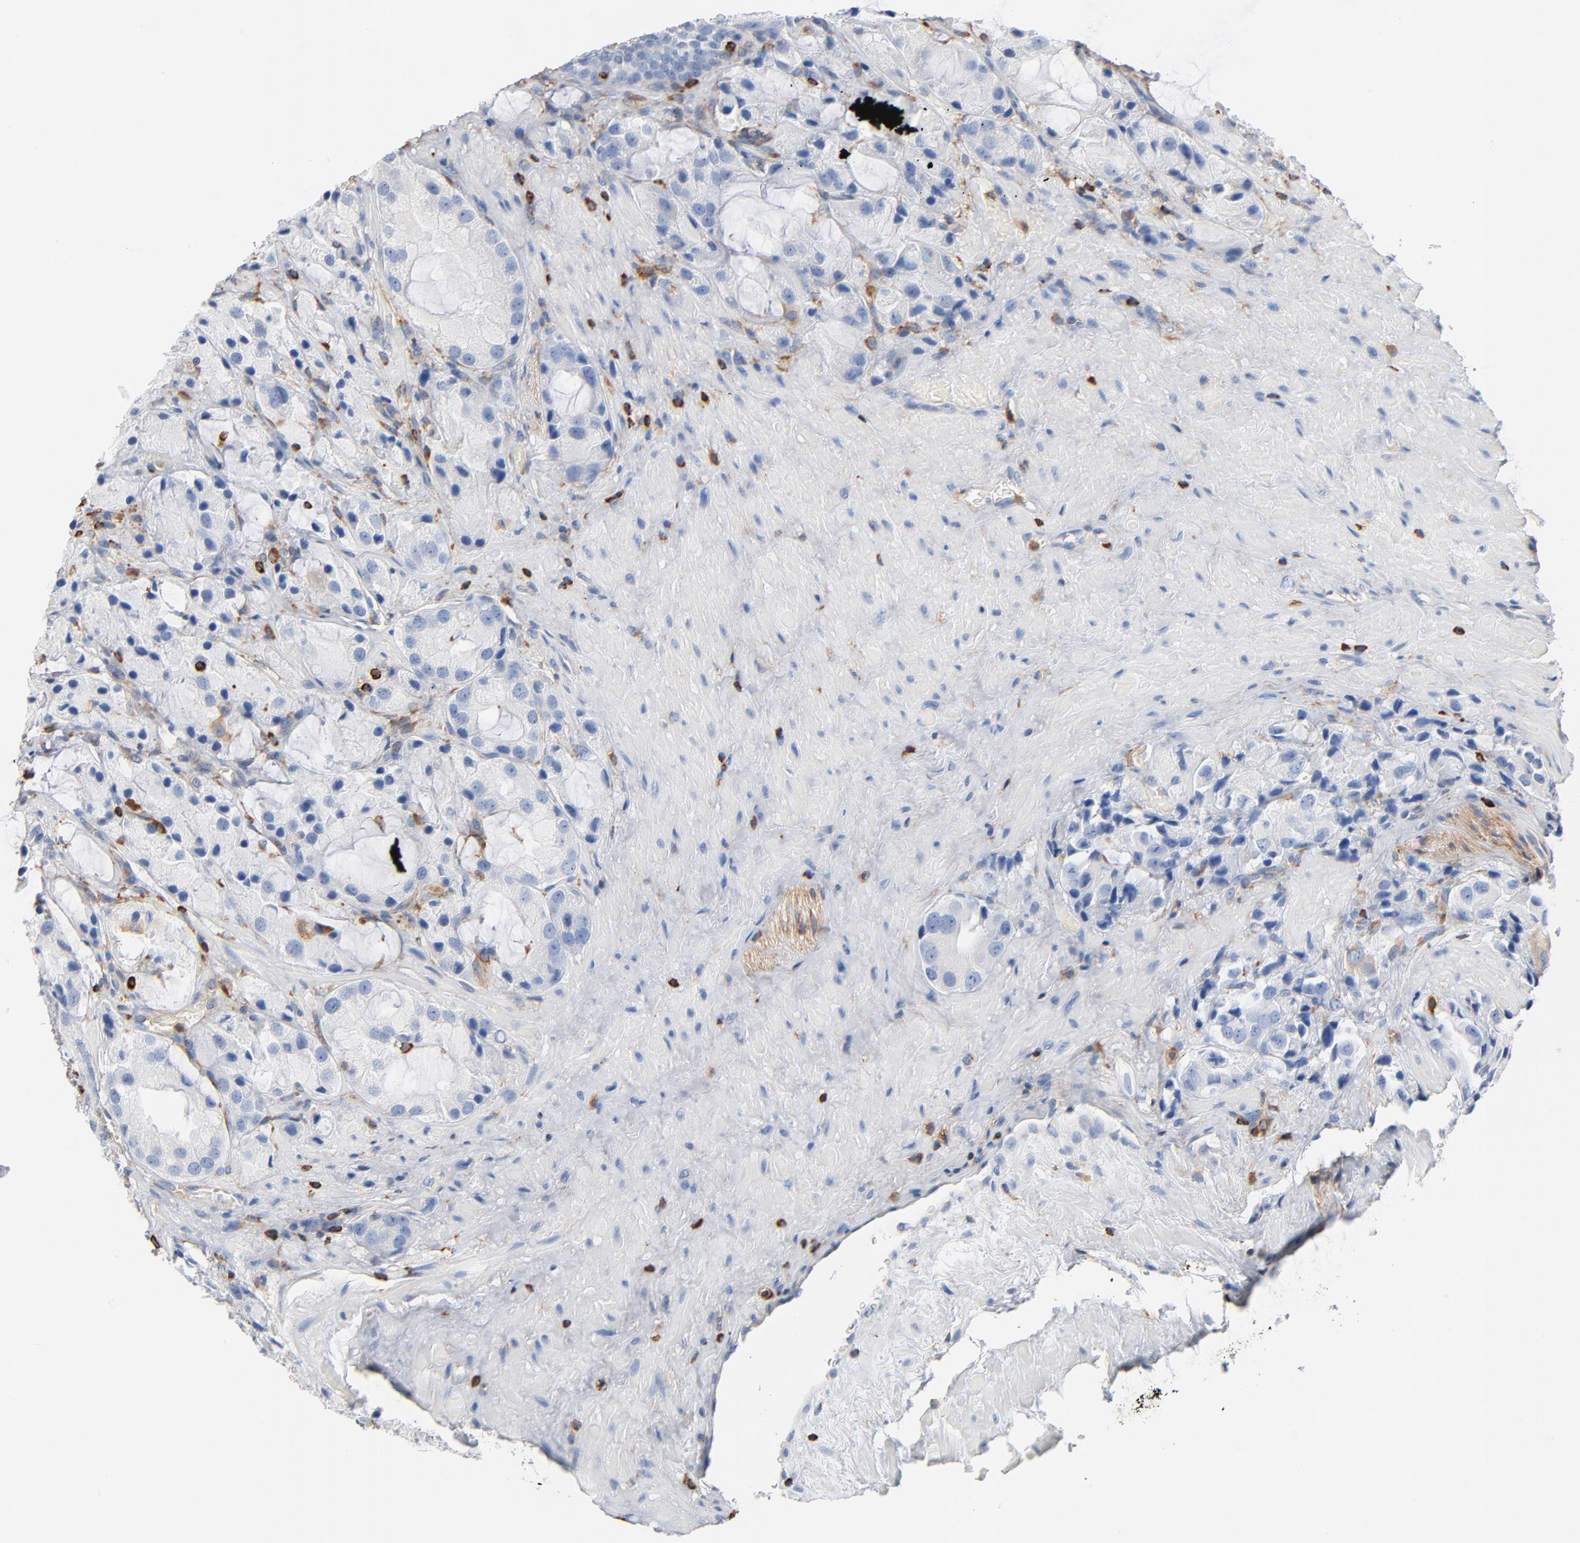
{"staining": {"intensity": "negative", "quantity": "none", "location": "none"}, "tissue": "prostate cancer", "cell_type": "Tumor cells", "image_type": "cancer", "snomed": [{"axis": "morphology", "description": "Adenocarcinoma, High grade"}, {"axis": "topography", "description": "Prostate"}], "caption": "Tumor cells are negative for brown protein staining in prostate cancer. The staining was performed using DAB (3,3'-diaminobenzidine) to visualize the protein expression in brown, while the nuclei were stained in blue with hematoxylin (Magnification: 20x).", "gene": "SH3KBP1", "patient": {"sex": "male", "age": 70}}